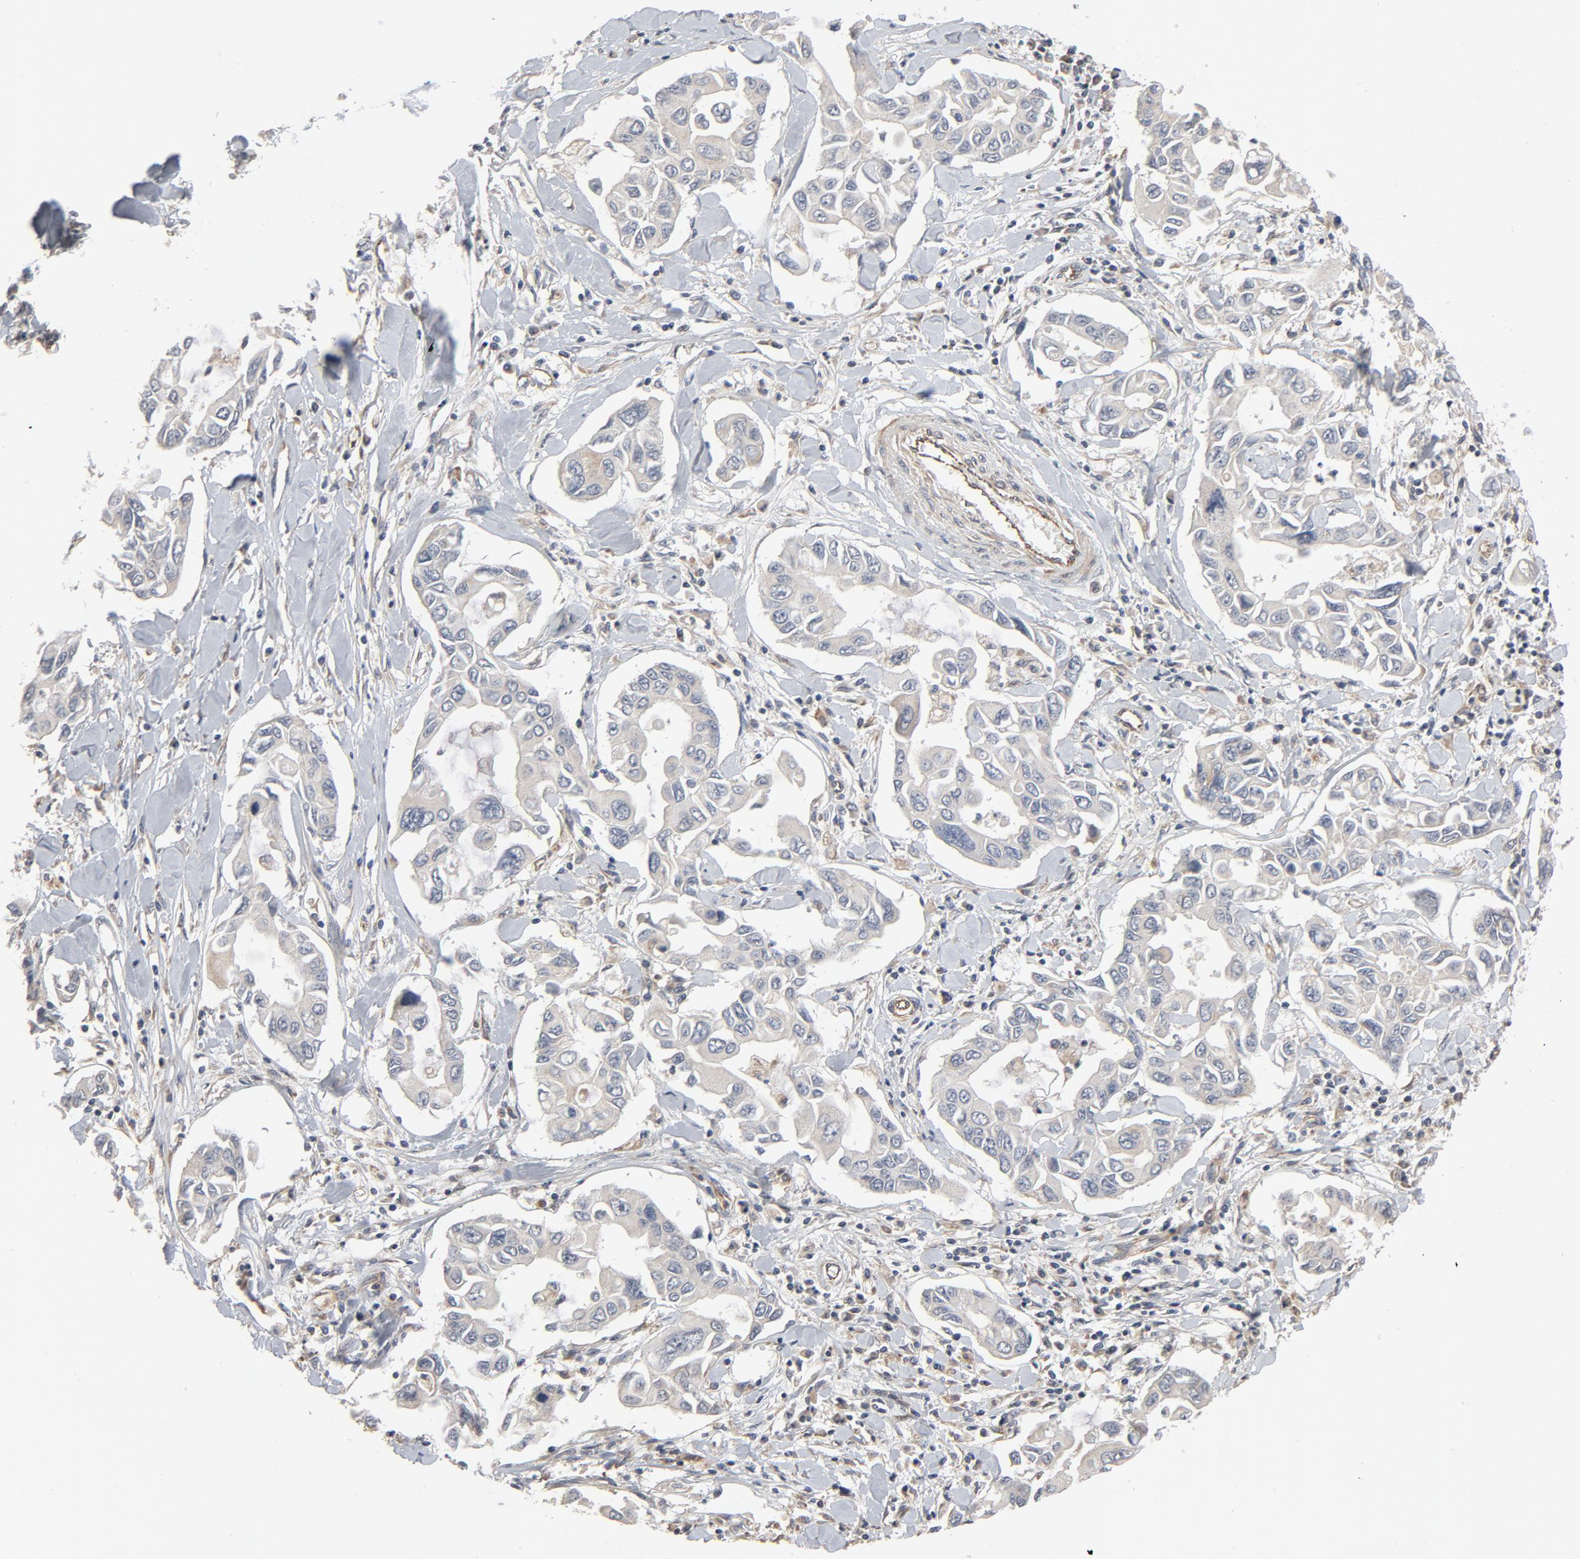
{"staining": {"intensity": "weak", "quantity": "<25%", "location": "cytoplasmic/membranous"}, "tissue": "lung cancer", "cell_type": "Tumor cells", "image_type": "cancer", "snomed": [{"axis": "morphology", "description": "Adenocarcinoma, NOS"}, {"axis": "topography", "description": "Lymph node"}, {"axis": "topography", "description": "Lung"}], "caption": "A high-resolution micrograph shows immunohistochemistry (IHC) staining of lung cancer, which reveals no significant positivity in tumor cells. (DAB (3,3'-diaminobenzidine) immunohistochemistry with hematoxylin counter stain).", "gene": "TRIOBP", "patient": {"sex": "male", "age": 64}}